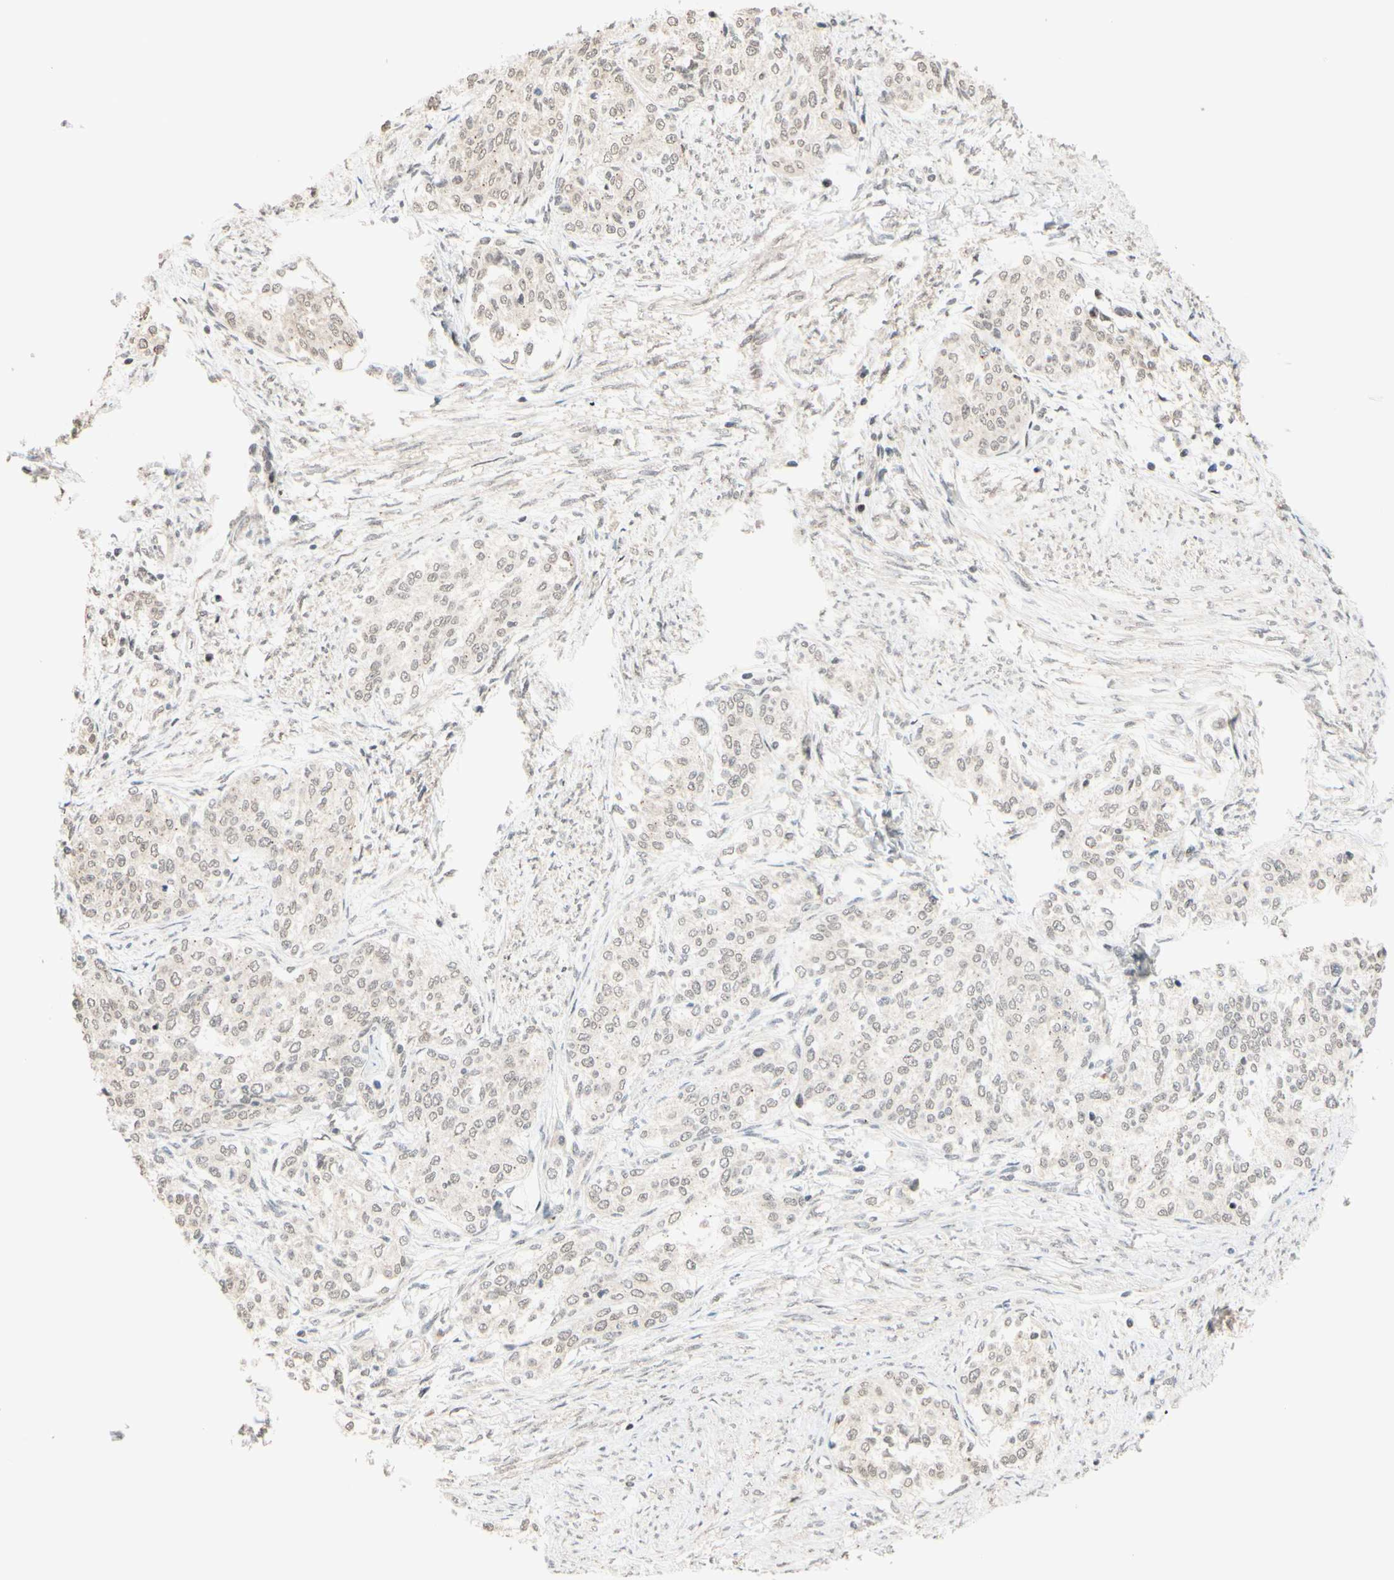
{"staining": {"intensity": "weak", "quantity": ">75%", "location": "cytoplasmic/membranous,nuclear"}, "tissue": "cervical cancer", "cell_type": "Tumor cells", "image_type": "cancer", "snomed": [{"axis": "morphology", "description": "Squamous cell carcinoma, NOS"}, {"axis": "morphology", "description": "Adenocarcinoma, NOS"}, {"axis": "topography", "description": "Cervix"}], "caption": "High-power microscopy captured an IHC micrograph of cervical cancer (squamous cell carcinoma), revealing weak cytoplasmic/membranous and nuclear positivity in about >75% of tumor cells.", "gene": "BRMS1", "patient": {"sex": "female", "age": 52}}